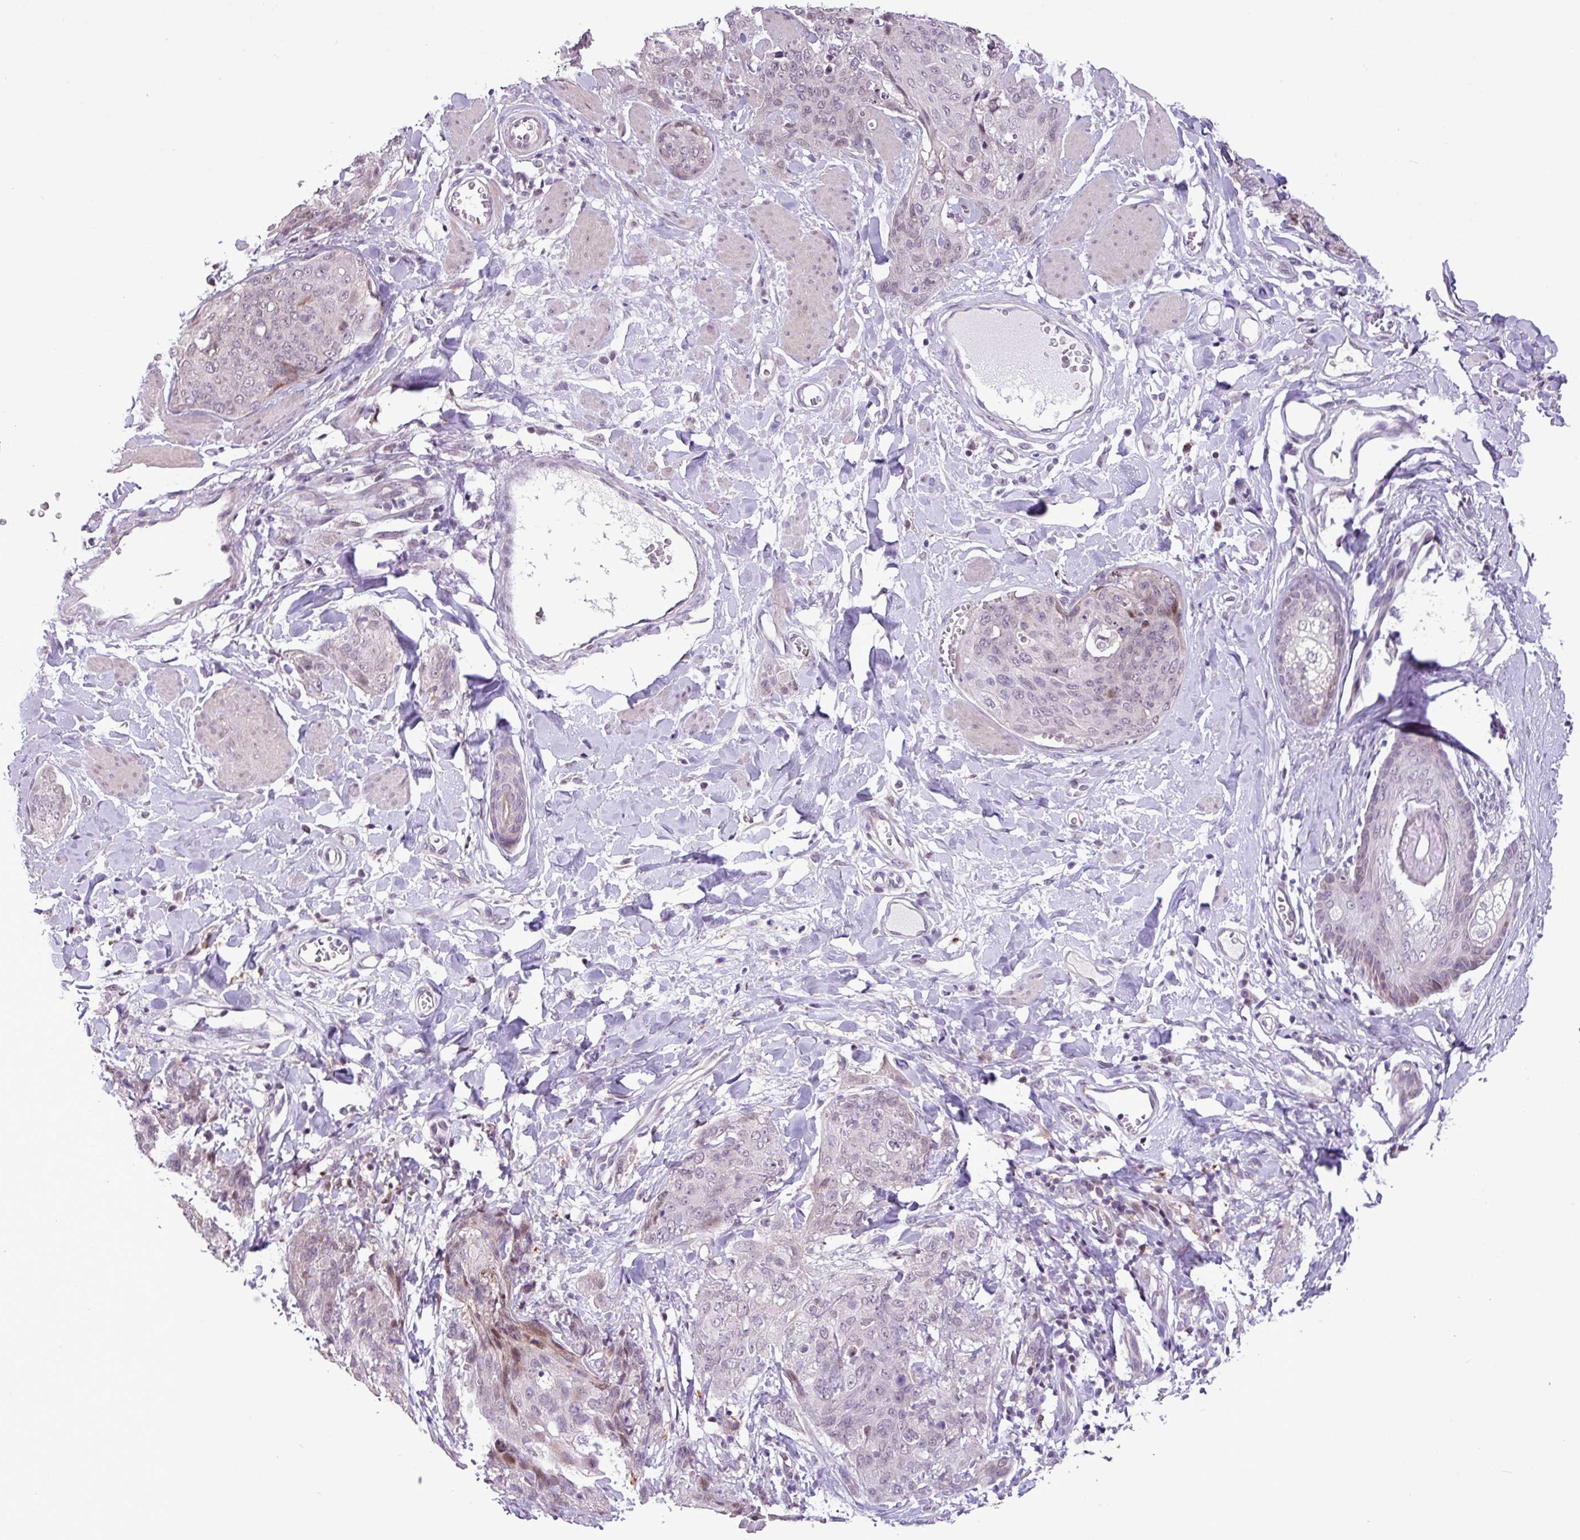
{"staining": {"intensity": "negative", "quantity": "none", "location": "none"}, "tissue": "skin cancer", "cell_type": "Tumor cells", "image_type": "cancer", "snomed": [{"axis": "morphology", "description": "Squamous cell carcinoma, NOS"}, {"axis": "topography", "description": "Skin"}, {"axis": "topography", "description": "Vulva"}], "caption": "IHC micrograph of neoplastic tissue: skin cancer (squamous cell carcinoma) stained with DAB (3,3'-diaminobenzidine) demonstrates no significant protein expression in tumor cells. Brightfield microscopy of immunohistochemistry stained with DAB (3,3'-diaminobenzidine) (brown) and hematoxylin (blue), captured at high magnification.", "gene": "ZNF354A", "patient": {"sex": "female", "age": 85}}